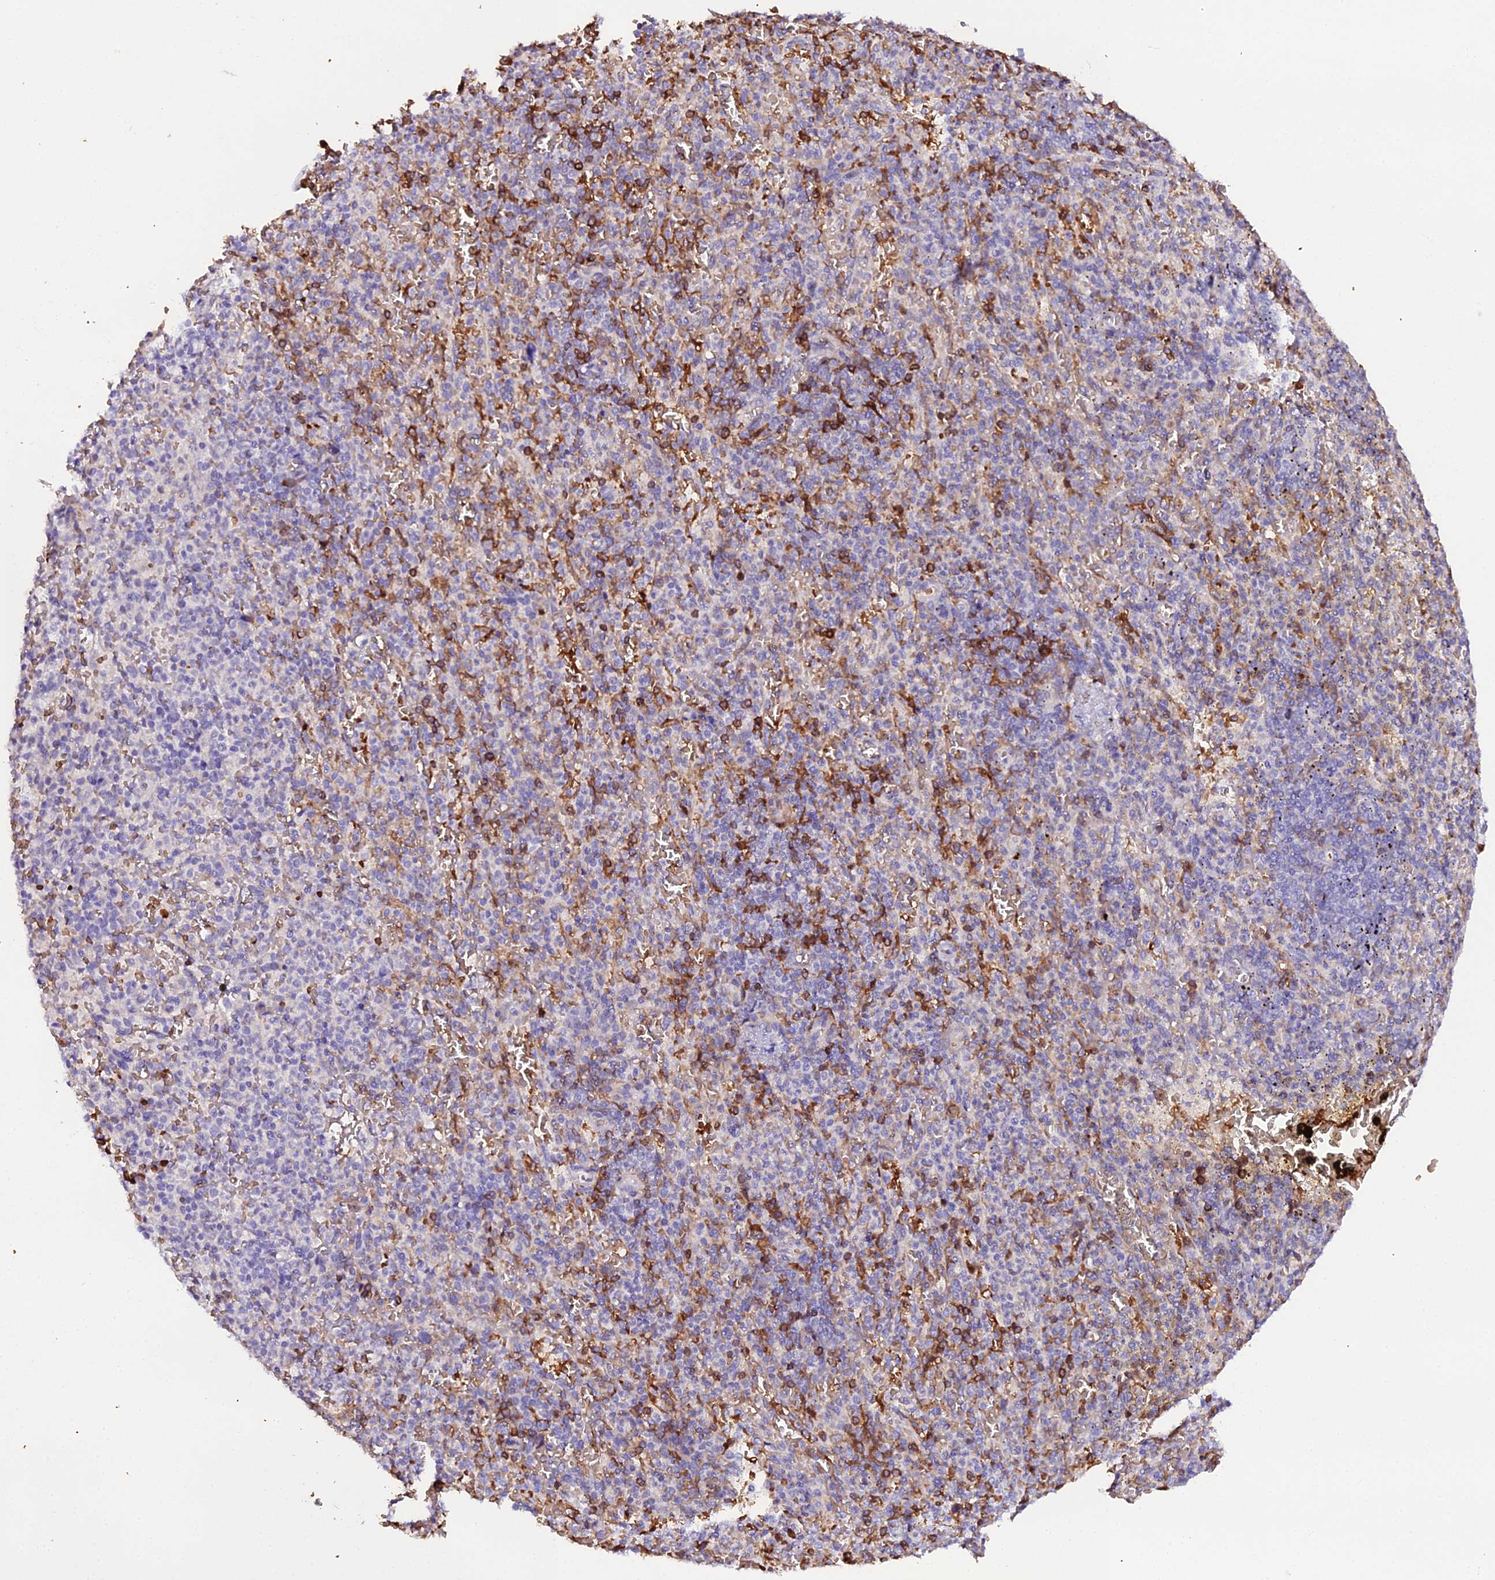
{"staining": {"intensity": "moderate", "quantity": "<25%", "location": "cytoplasmic/membranous"}, "tissue": "spleen", "cell_type": "Cells in red pulp", "image_type": "normal", "snomed": [{"axis": "morphology", "description": "Normal tissue, NOS"}, {"axis": "topography", "description": "Spleen"}], "caption": "Moderate cytoplasmic/membranous expression for a protein is identified in about <25% of cells in red pulp of benign spleen using immunohistochemistry.", "gene": "CFAP45", "patient": {"sex": "female", "age": 74}}